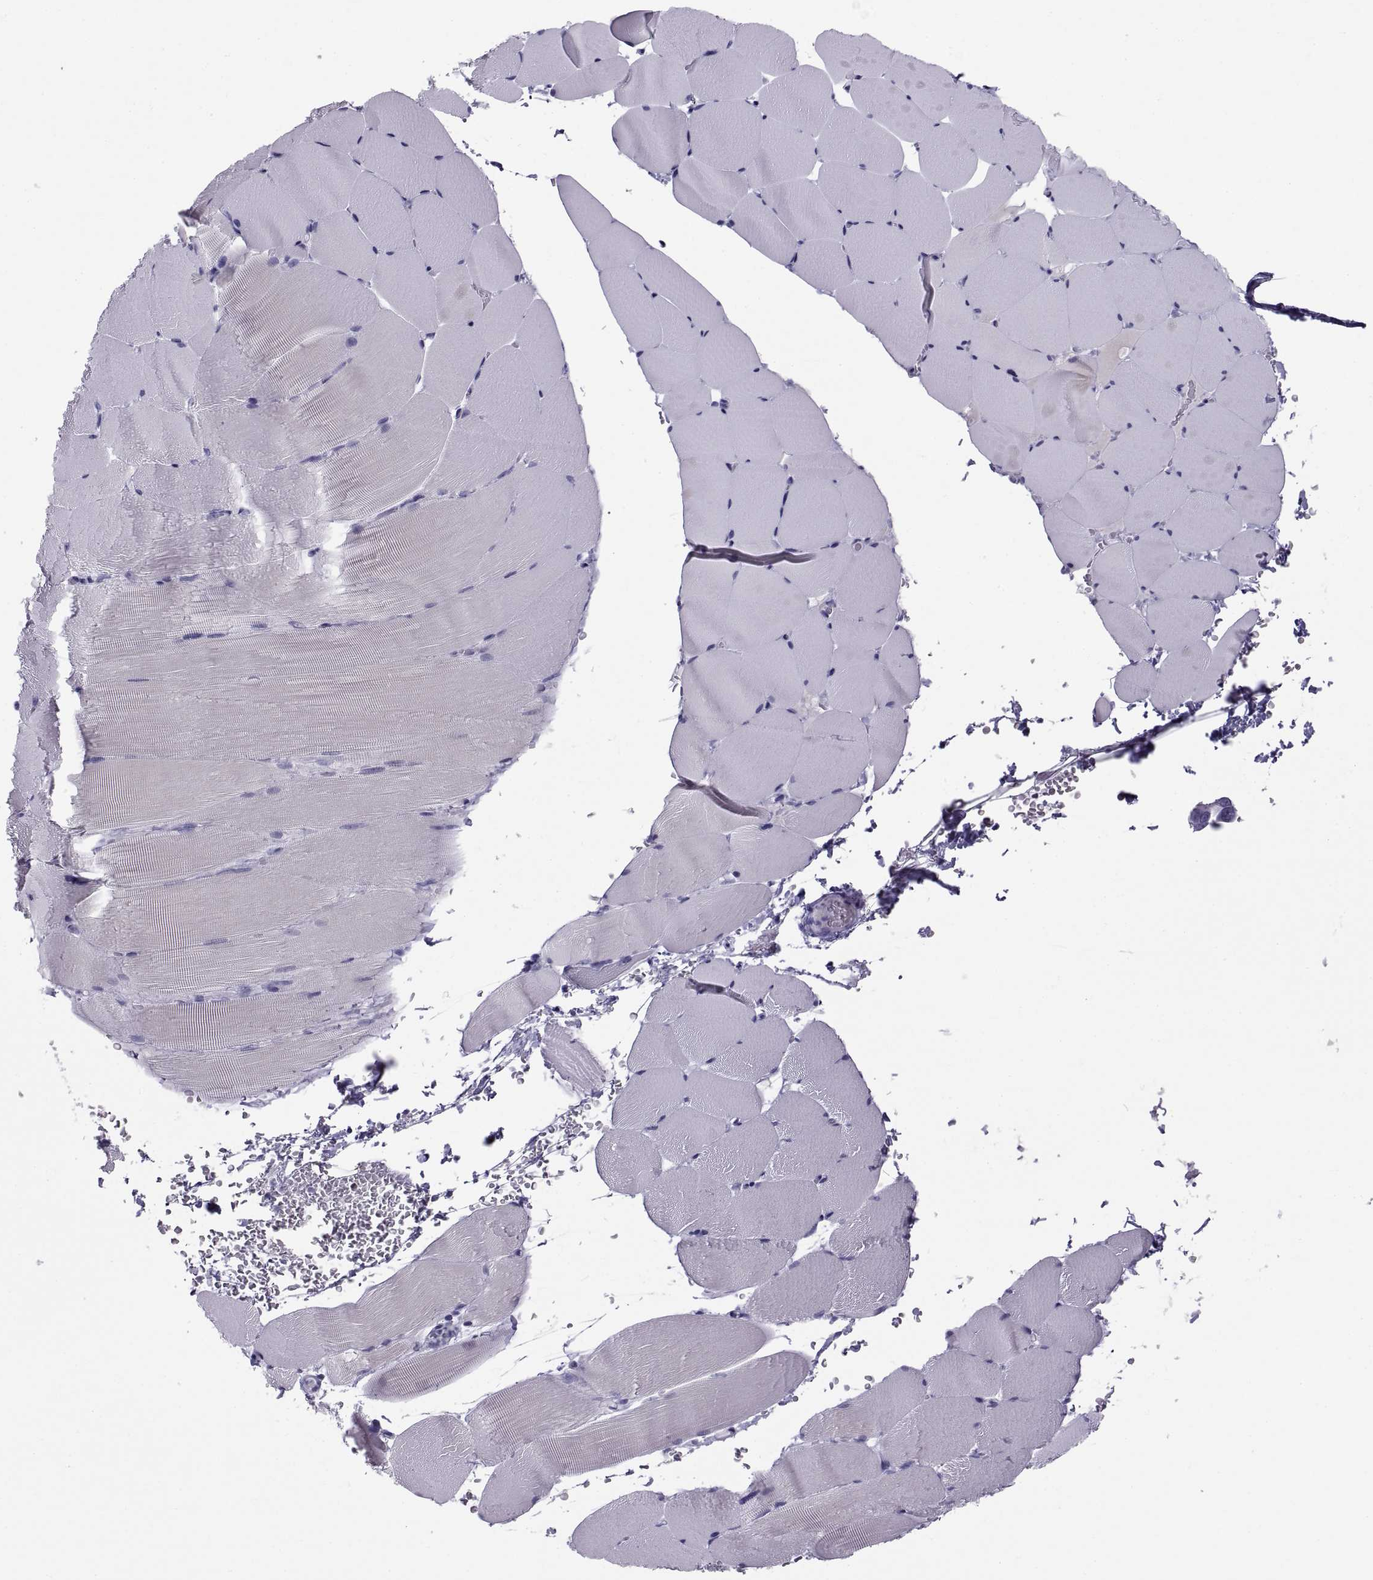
{"staining": {"intensity": "negative", "quantity": "none", "location": "none"}, "tissue": "skeletal muscle", "cell_type": "Myocytes", "image_type": "normal", "snomed": [{"axis": "morphology", "description": "Normal tissue, NOS"}, {"axis": "topography", "description": "Skeletal muscle"}], "caption": "High power microscopy photomicrograph of an IHC photomicrograph of normal skeletal muscle, revealing no significant staining in myocytes.", "gene": "CT47A10", "patient": {"sex": "female", "age": 37}}